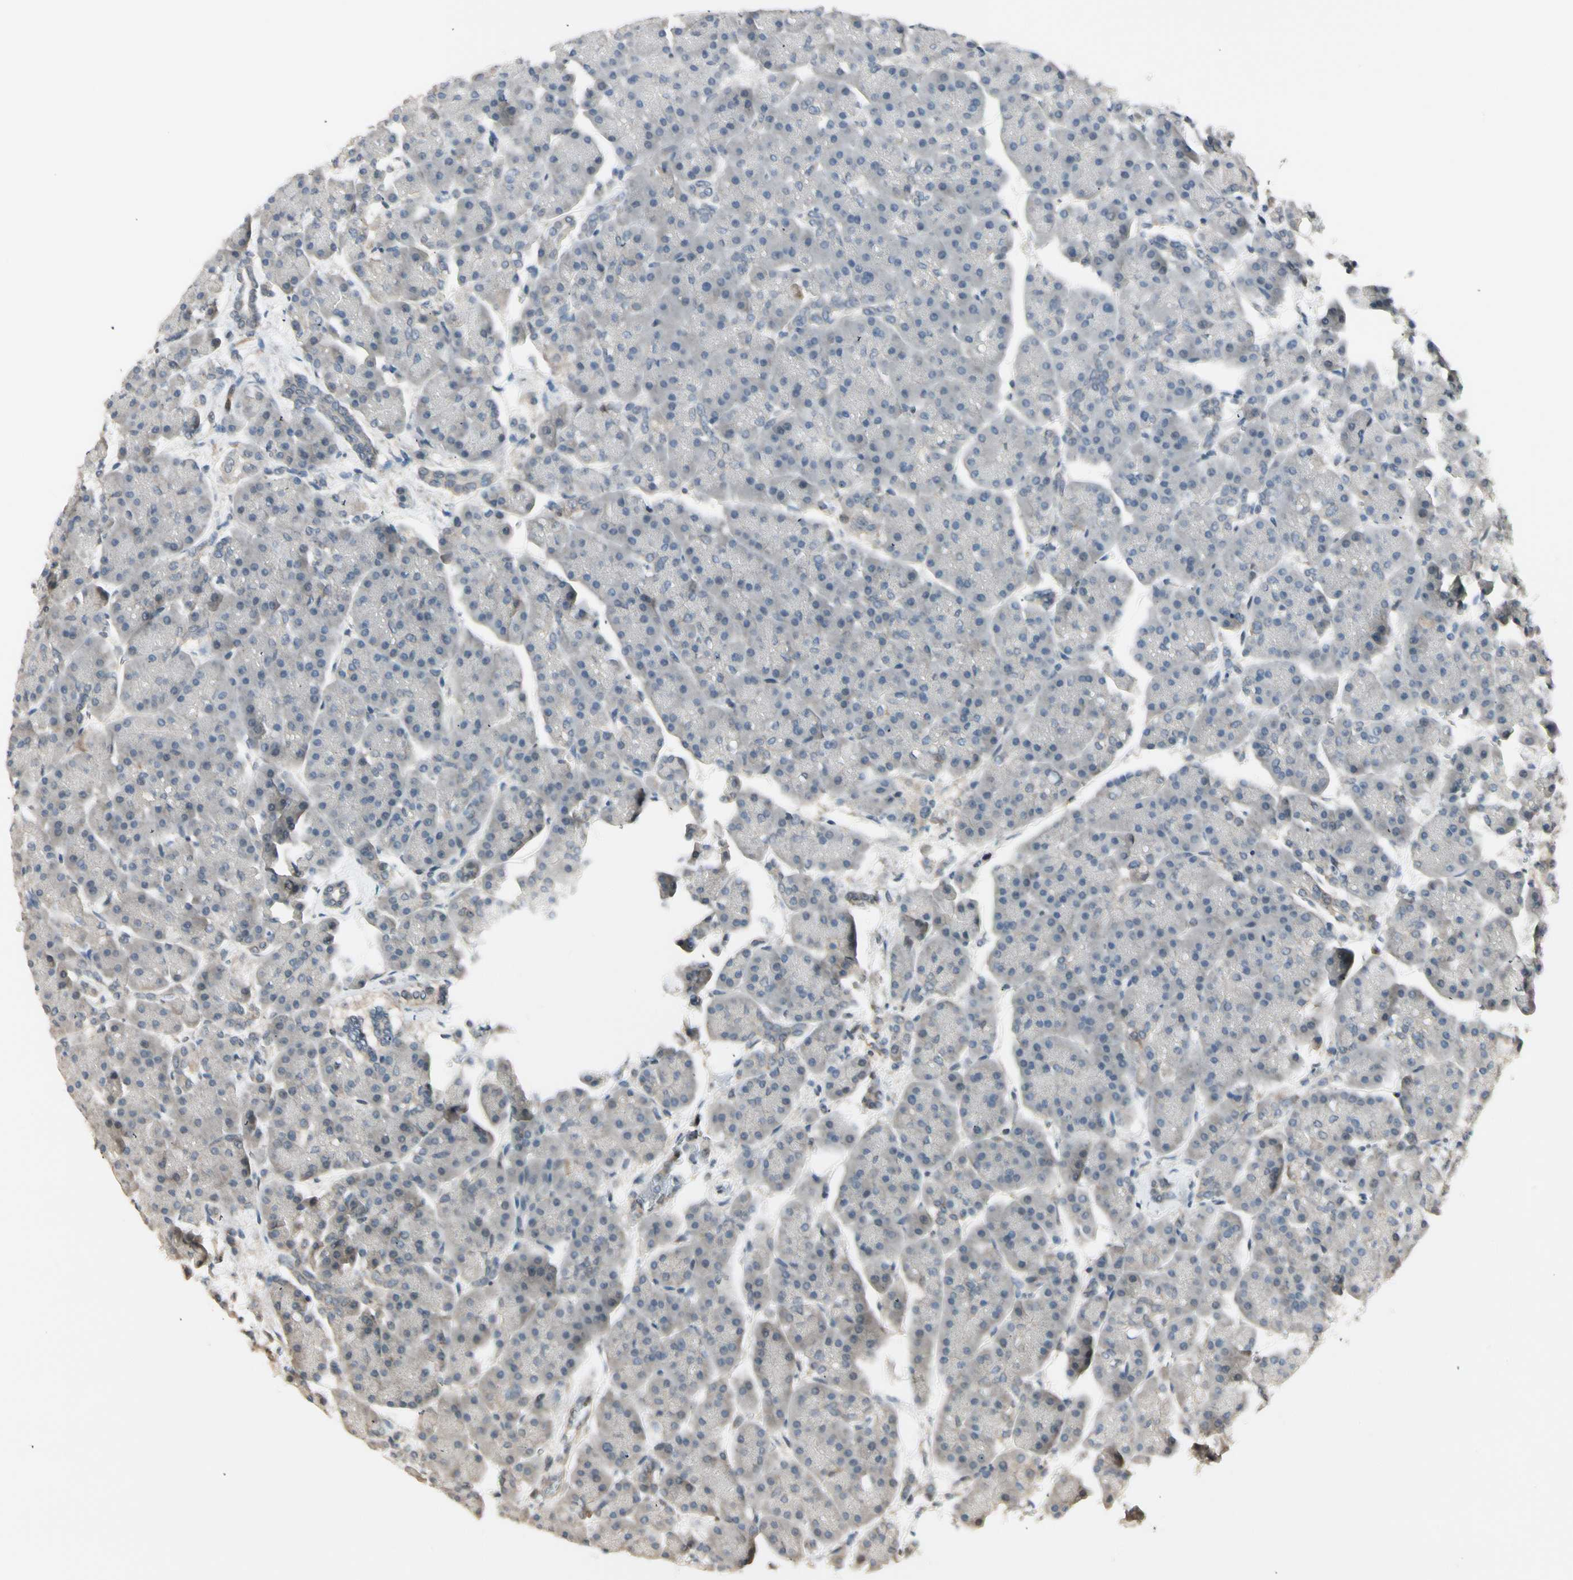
{"staining": {"intensity": "weak", "quantity": "<25%", "location": "cytoplasmic/membranous"}, "tissue": "pancreas", "cell_type": "Exocrine glandular cells", "image_type": "normal", "snomed": [{"axis": "morphology", "description": "Normal tissue, NOS"}, {"axis": "topography", "description": "Pancreas"}], "caption": "This is an immunohistochemistry (IHC) micrograph of unremarkable pancreas. There is no positivity in exocrine glandular cells.", "gene": "SVBP", "patient": {"sex": "female", "age": 70}}